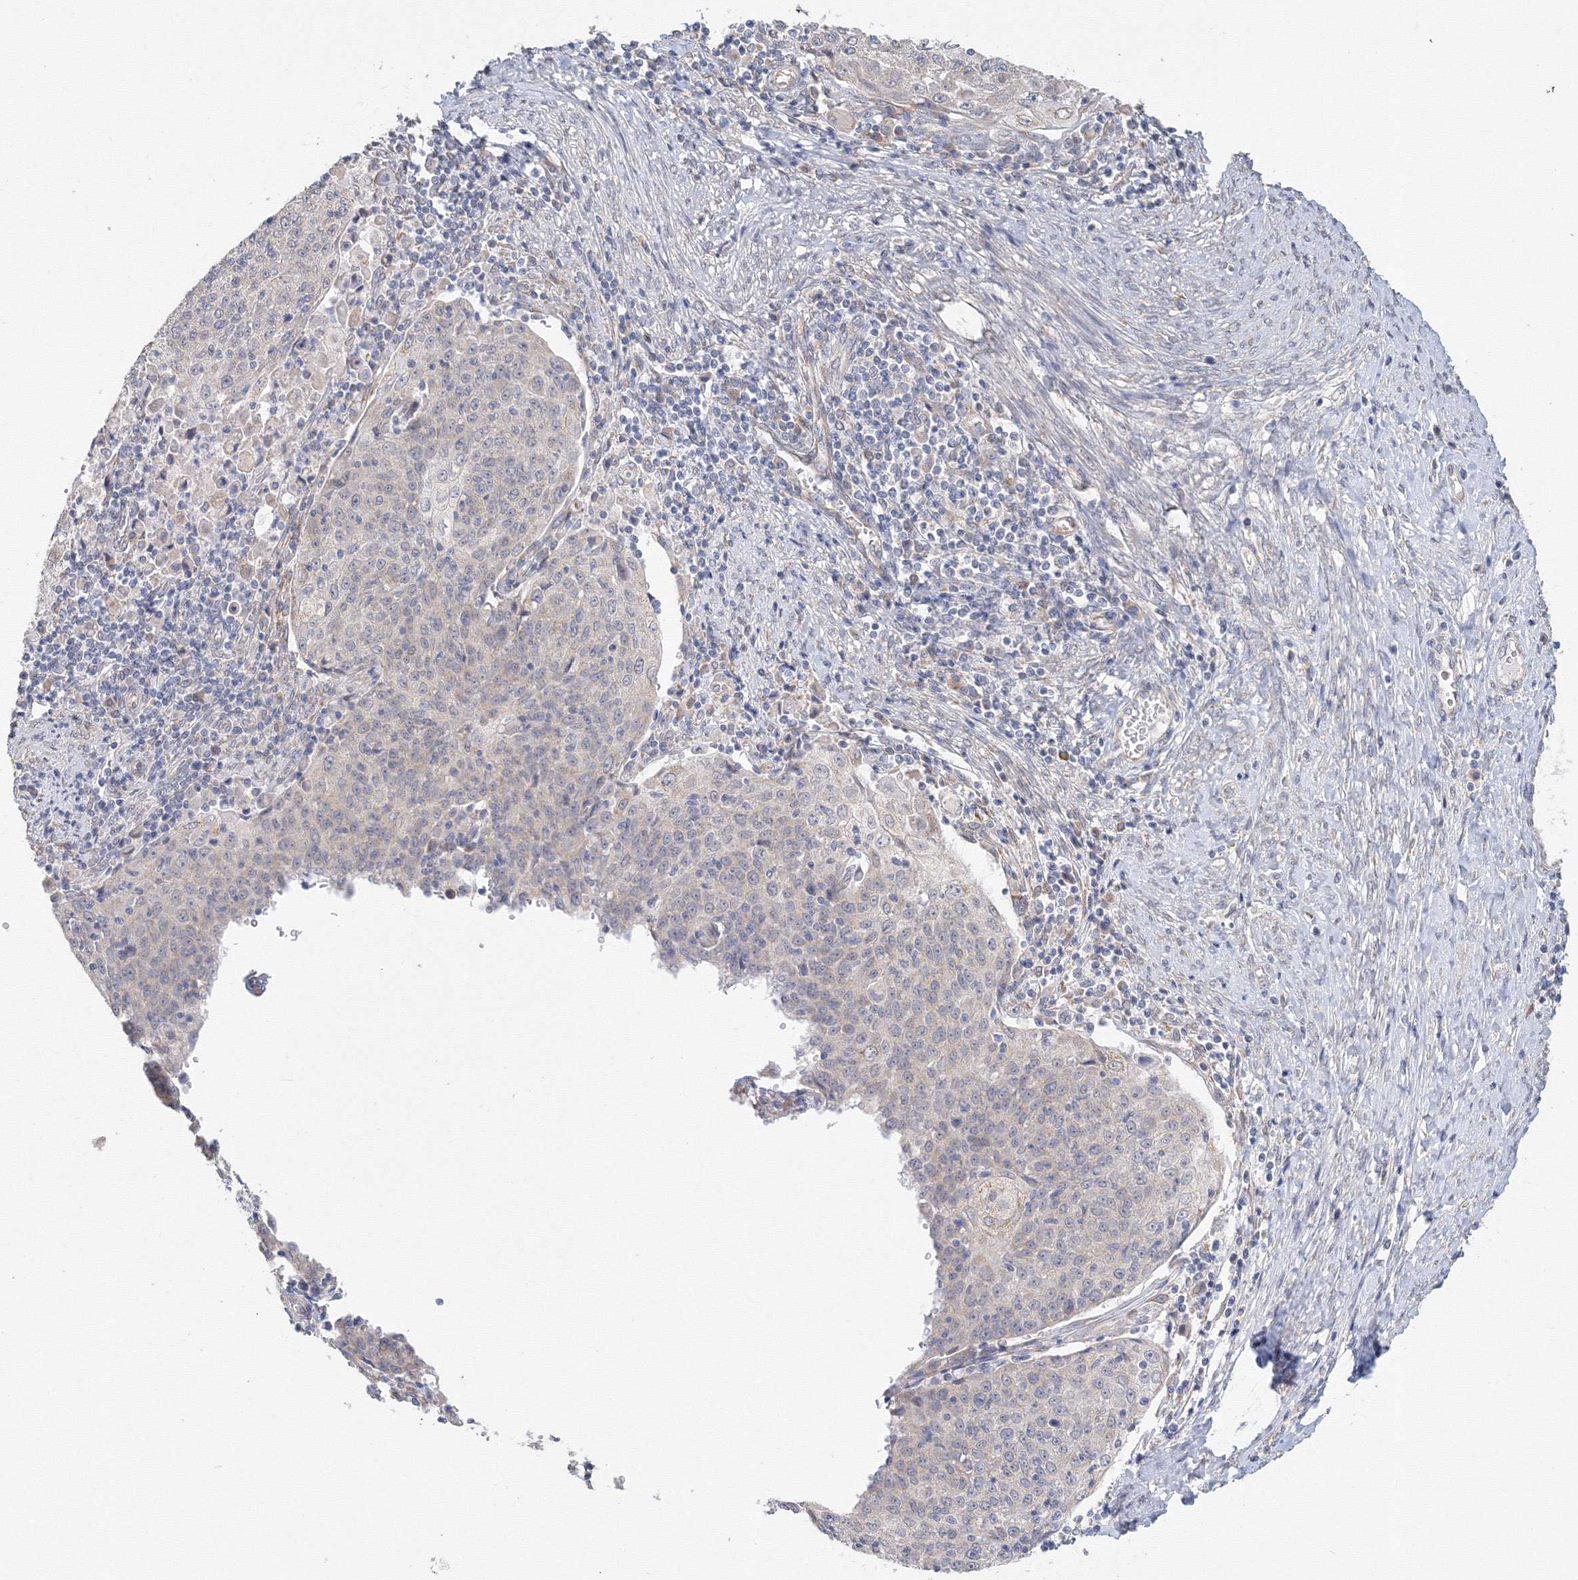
{"staining": {"intensity": "negative", "quantity": "none", "location": "none"}, "tissue": "cervical cancer", "cell_type": "Tumor cells", "image_type": "cancer", "snomed": [{"axis": "morphology", "description": "Squamous cell carcinoma, NOS"}, {"axis": "topography", "description": "Cervix"}], "caption": "DAB (3,3'-diaminobenzidine) immunohistochemical staining of cervical squamous cell carcinoma displays no significant staining in tumor cells.", "gene": "DHRS12", "patient": {"sex": "female", "age": 48}}